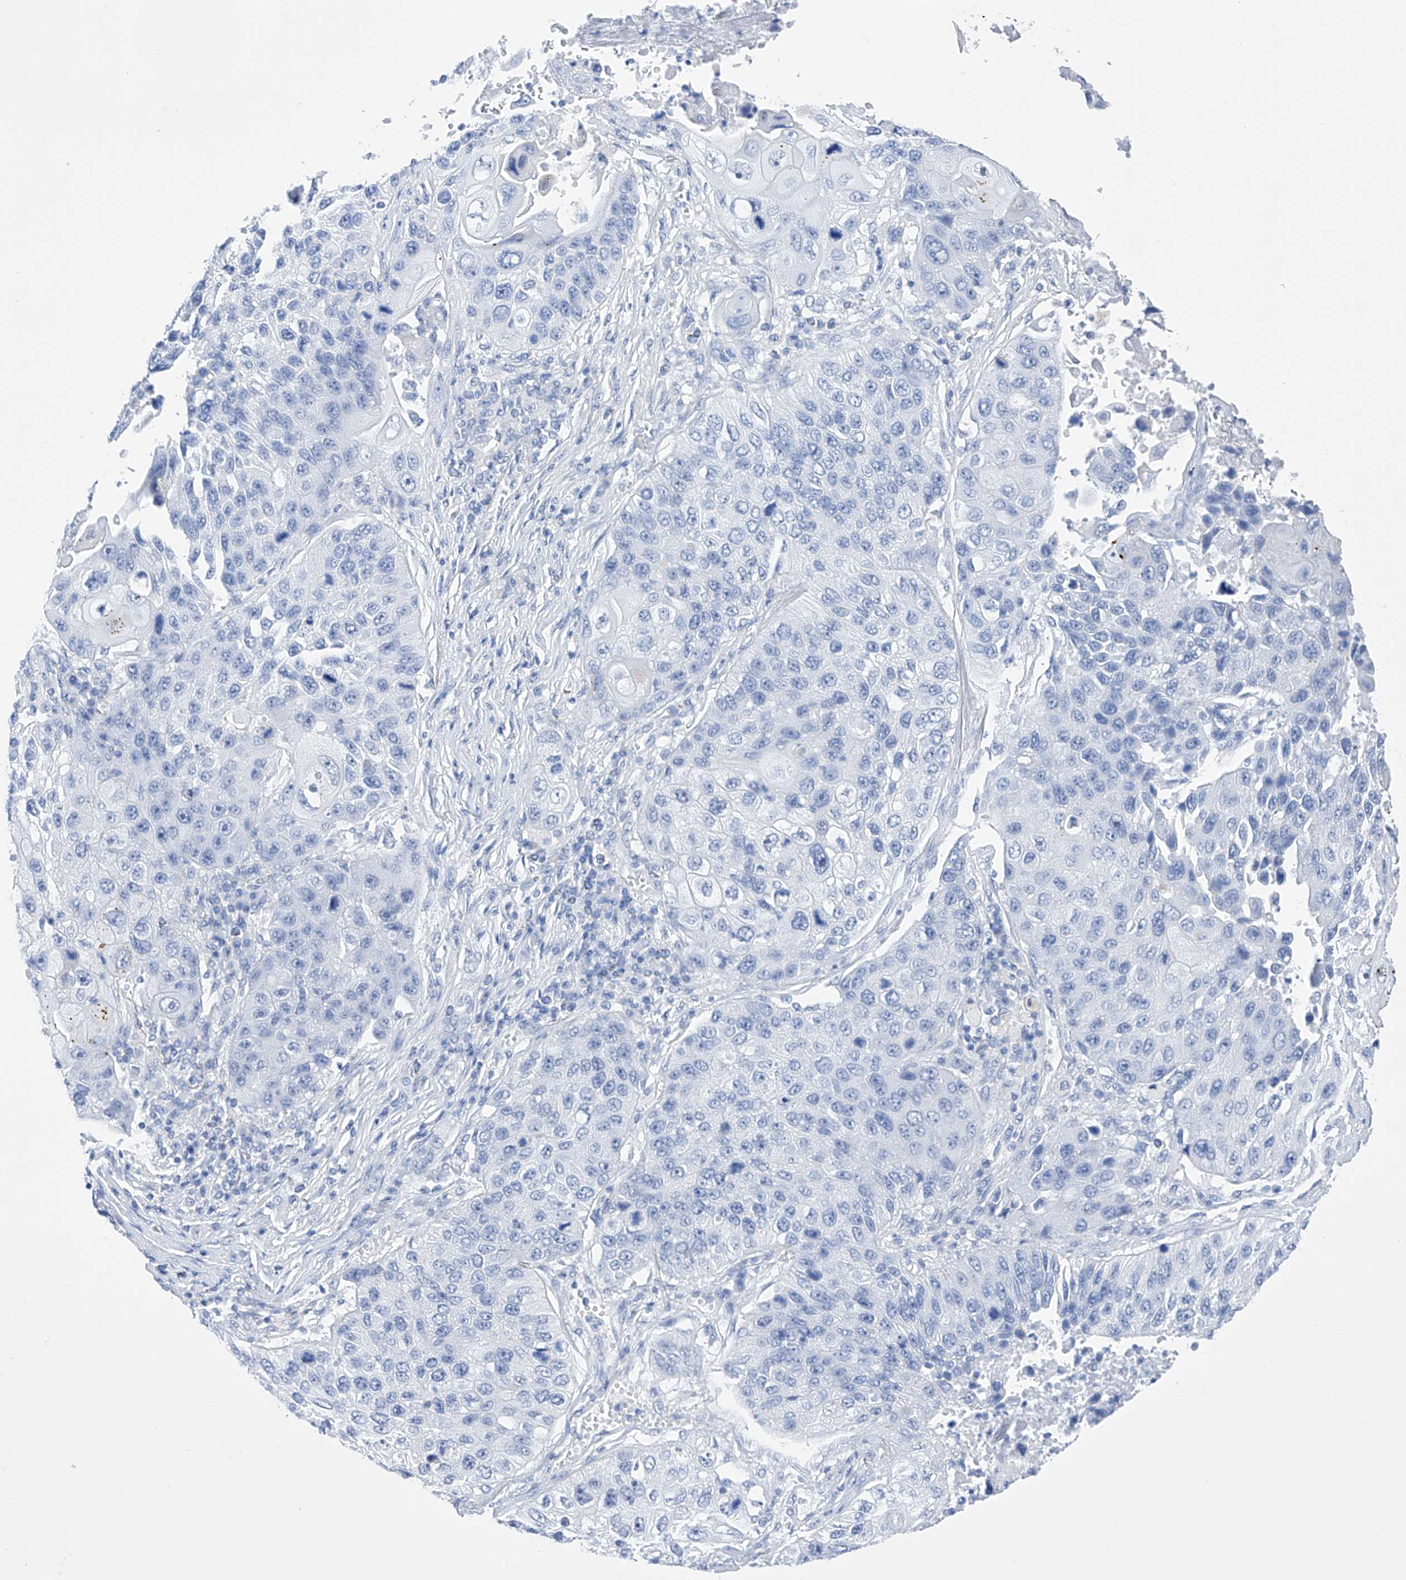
{"staining": {"intensity": "negative", "quantity": "none", "location": "none"}, "tissue": "lung cancer", "cell_type": "Tumor cells", "image_type": "cancer", "snomed": [{"axis": "morphology", "description": "Squamous cell carcinoma, NOS"}, {"axis": "topography", "description": "Lung"}], "caption": "The immunohistochemistry image has no significant positivity in tumor cells of squamous cell carcinoma (lung) tissue.", "gene": "FLG", "patient": {"sex": "male", "age": 61}}